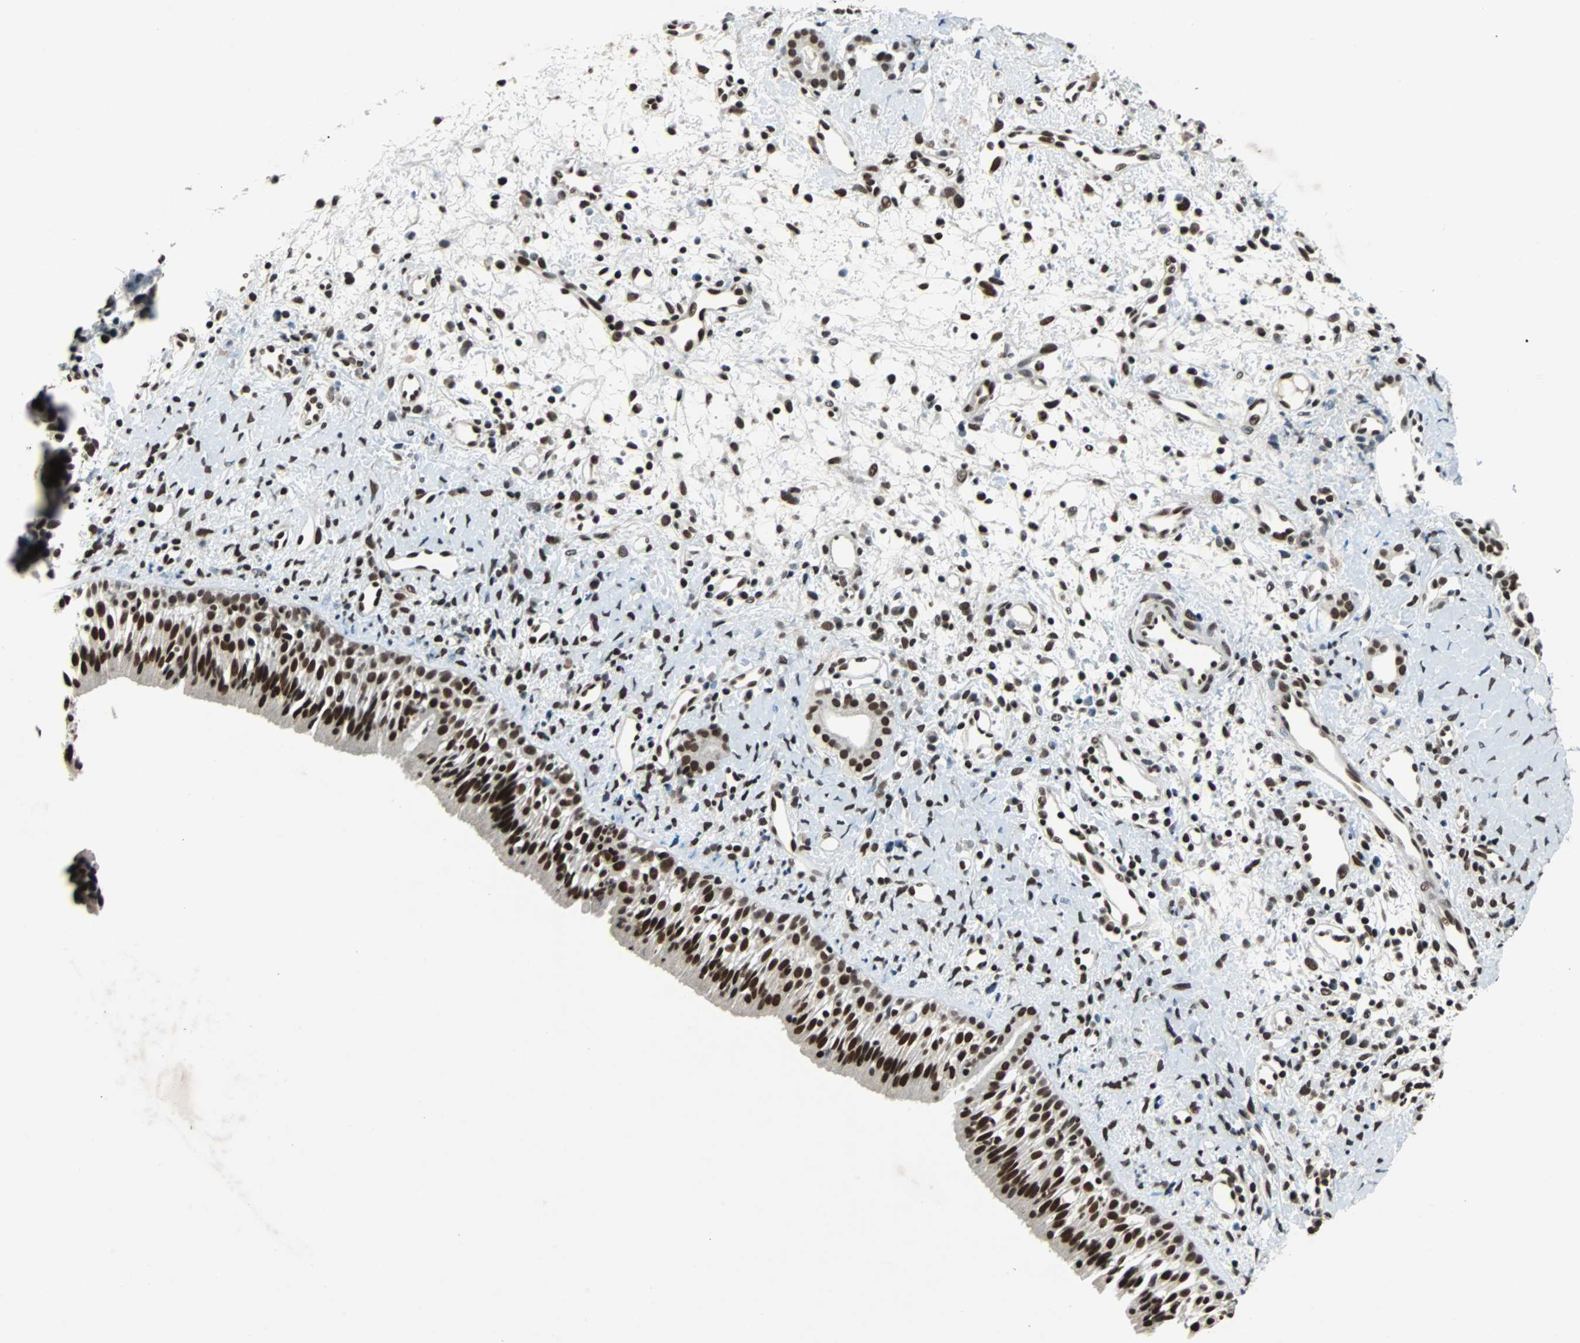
{"staining": {"intensity": "strong", "quantity": ">75%", "location": "nuclear"}, "tissue": "nasopharynx", "cell_type": "Respiratory epithelial cells", "image_type": "normal", "snomed": [{"axis": "morphology", "description": "Normal tissue, NOS"}, {"axis": "topography", "description": "Nasopharynx"}], "caption": "Immunohistochemical staining of benign nasopharynx displays strong nuclear protein staining in about >75% of respiratory epithelial cells. (DAB IHC, brown staining for protein, blue staining for nuclei).", "gene": "GATAD2A", "patient": {"sex": "male", "age": 22}}